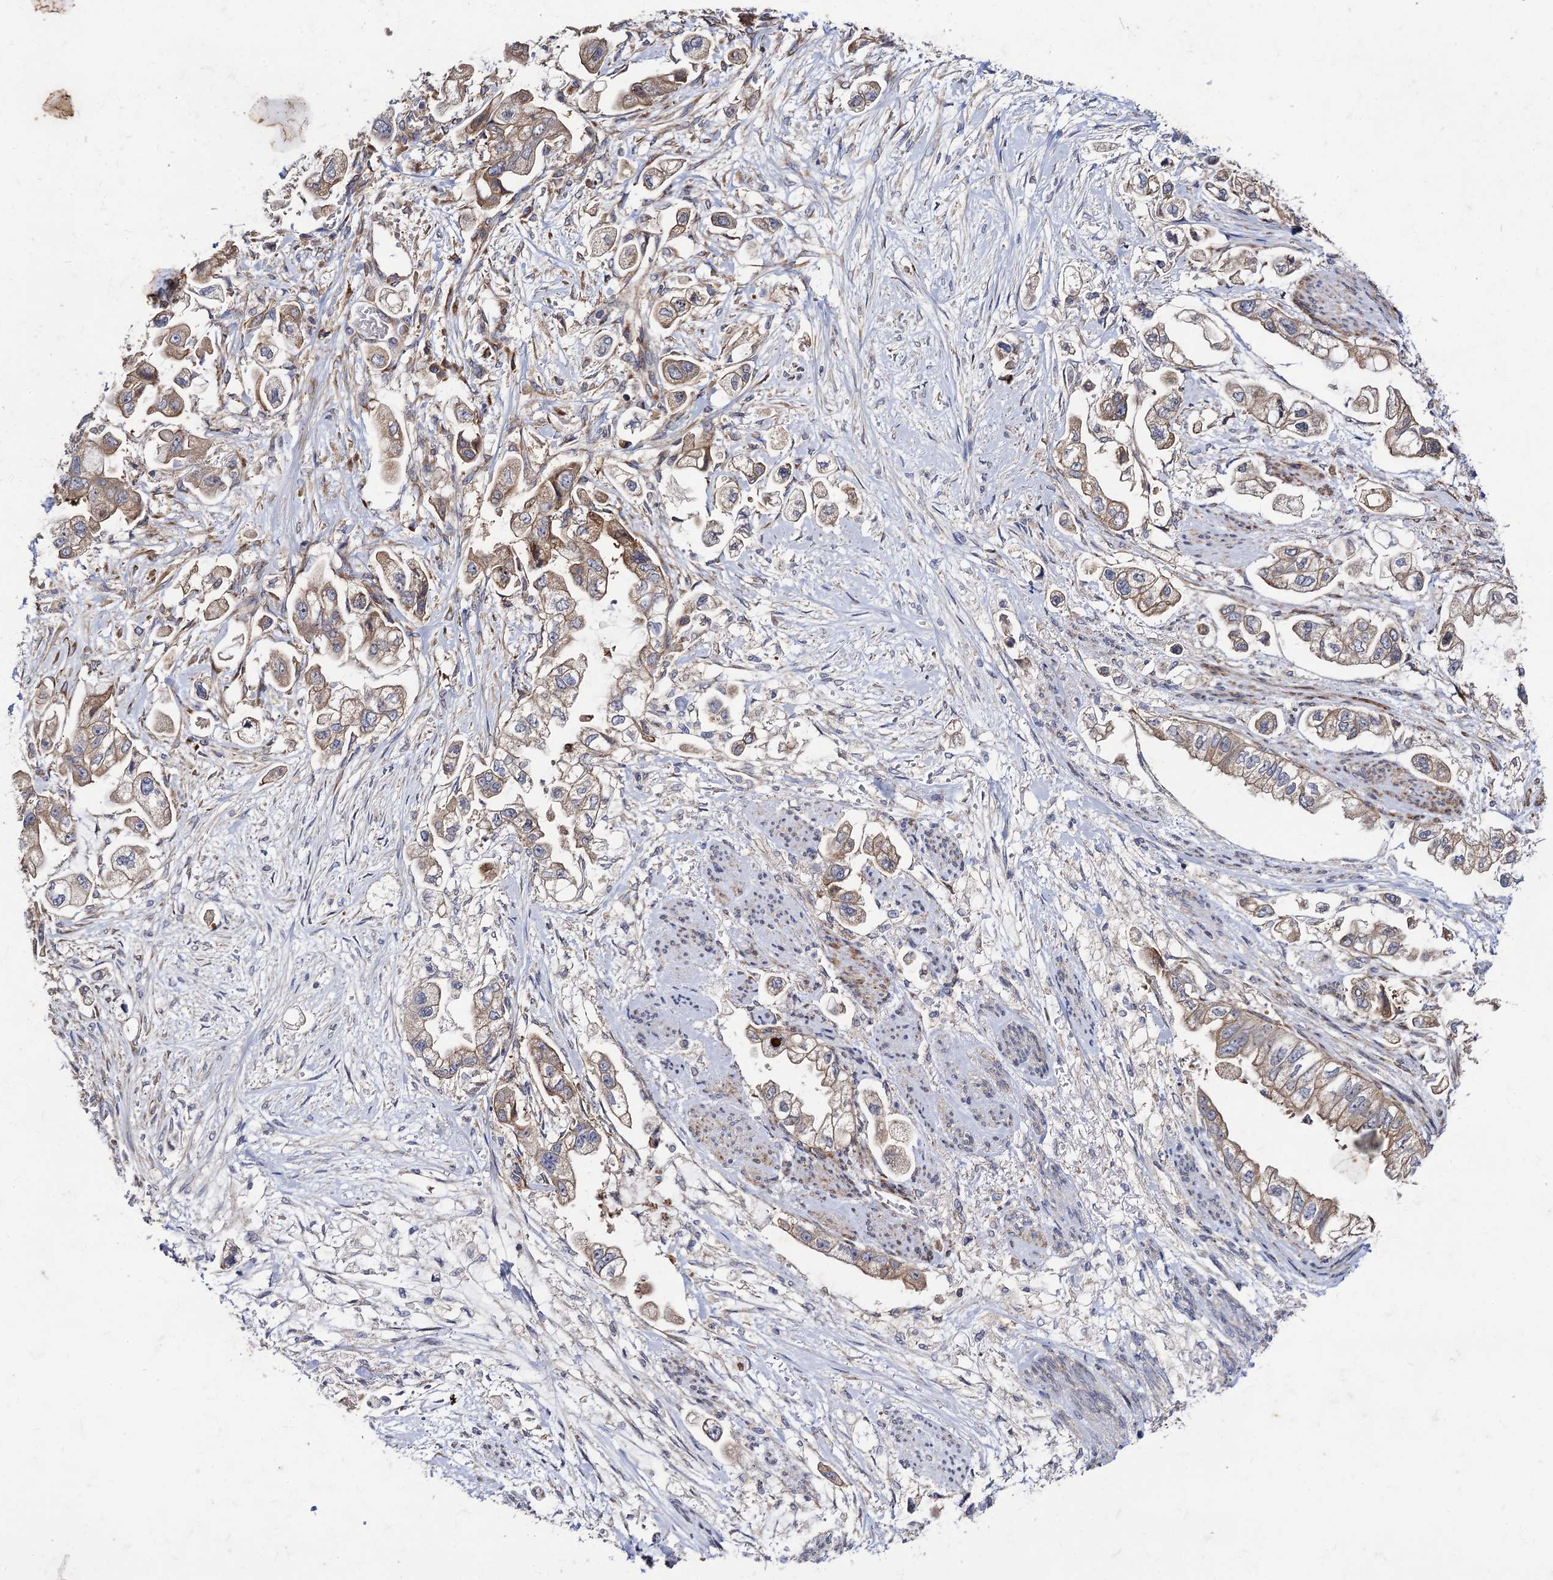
{"staining": {"intensity": "moderate", "quantity": ">75%", "location": "cytoplasmic/membranous"}, "tissue": "stomach cancer", "cell_type": "Tumor cells", "image_type": "cancer", "snomed": [{"axis": "morphology", "description": "Adenocarcinoma, NOS"}, {"axis": "topography", "description": "Stomach"}], "caption": "The immunohistochemical stain labels moderate cytoplasmic/membranous positivity in tumor cells of stomach adenocarcinoma tissue.", "gene": "DYDC1", "patient": {"sex": "male", "age": 62}}